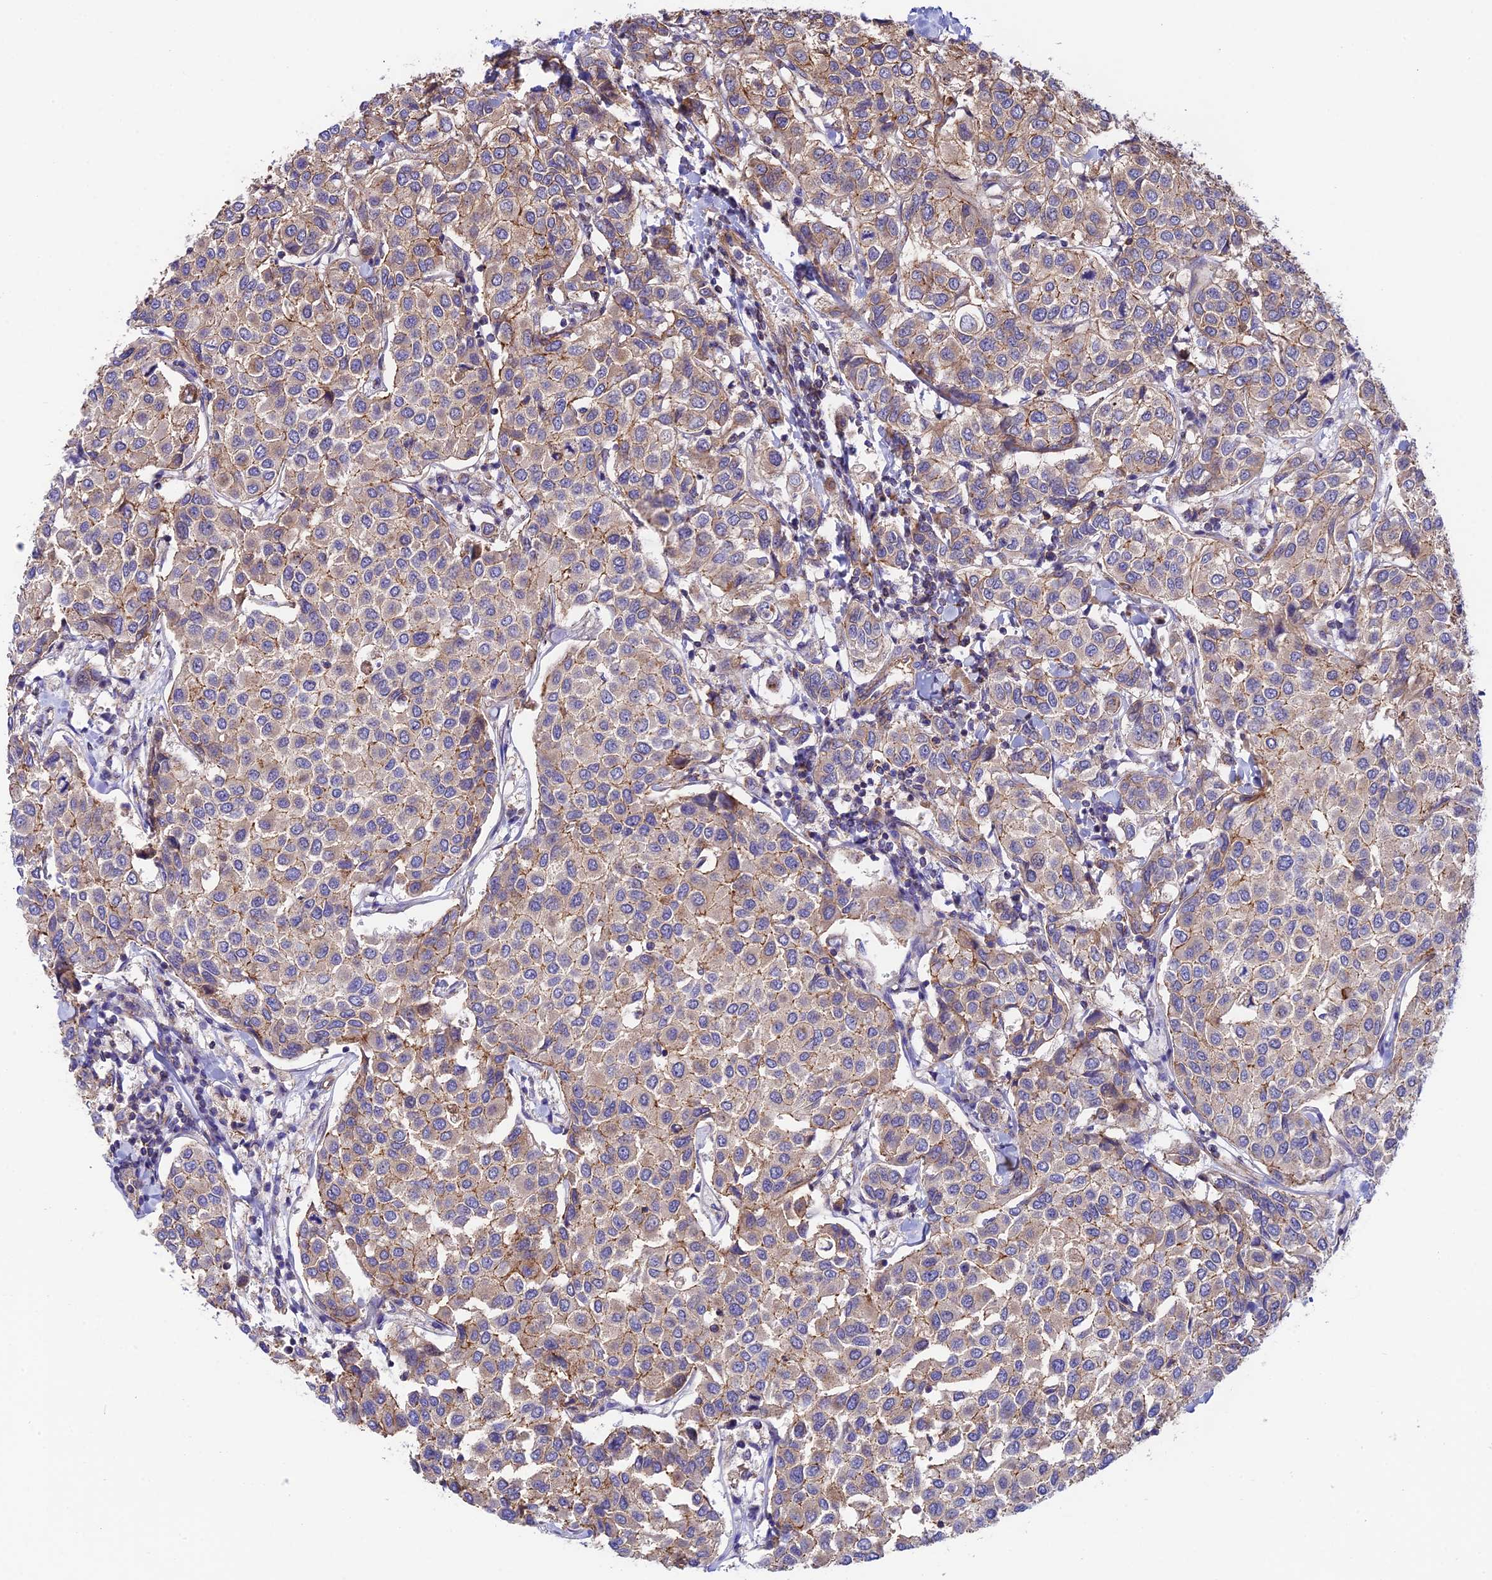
{"staining": {"intensity": "weak", "quantity": "25%-75%", "location": "cytoplasmic/membranous"}, "tissue": "breast cancer", "cell_type": "Tumor cells", "image_type": "cancer", "snomed": [{"axis": "morphology", "description": "Duct carcinoma"}, {"axis": "topography", "description": "Breast"}], "caption": "Breast cancer (infiltrating ductal carcinoma) stained with immunohistochemistry demonstrates weak cytoplasmic/membranous staining in approximately 25%-75% of tumor cells.", "gene": "QRFP", "patient": {"sex": "female", "age": 55}}